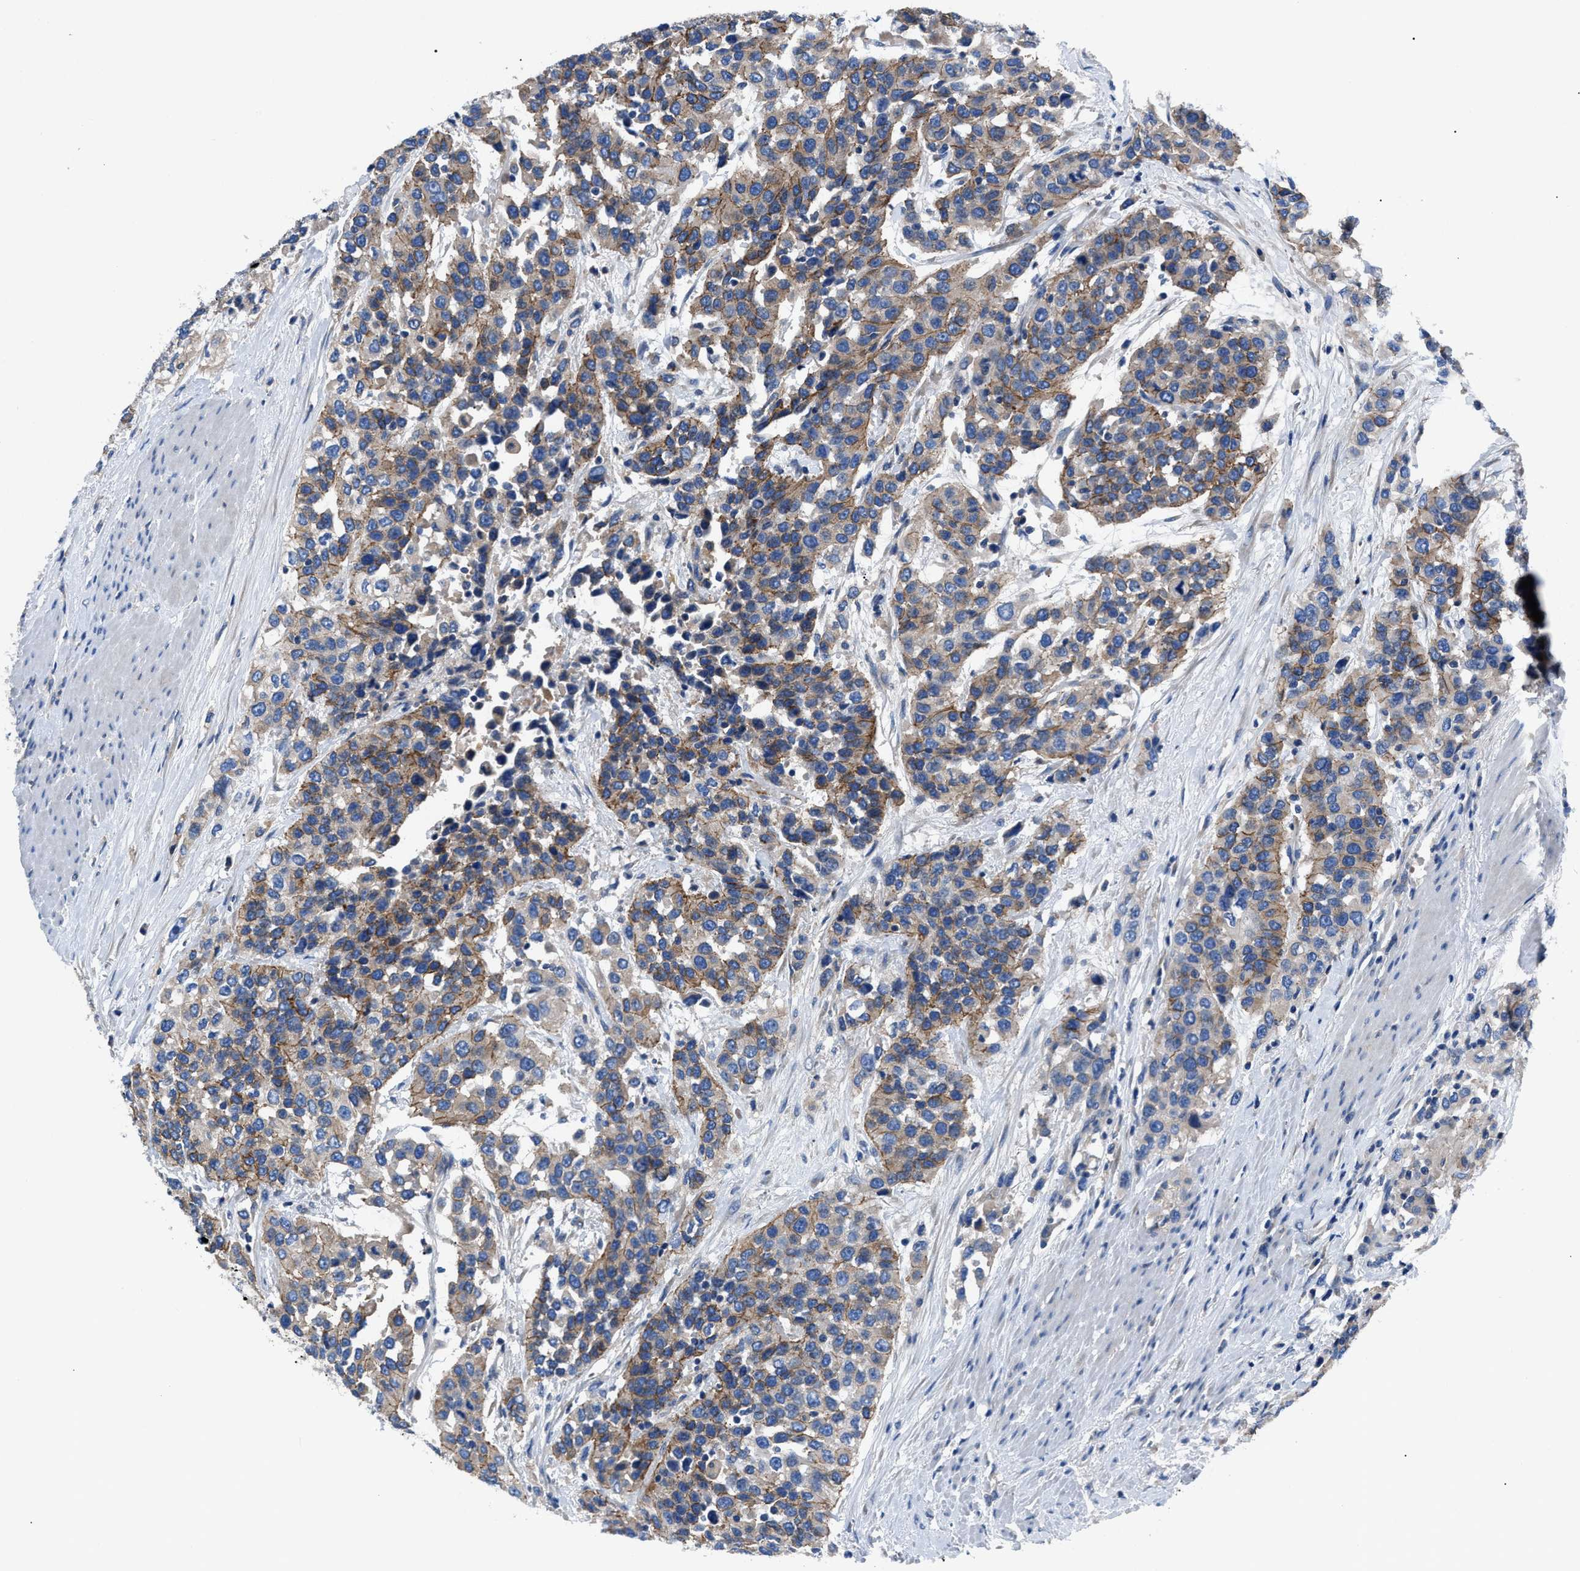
{"staining": {"intensity": "moderate", "quantity": ">75%", "location": "cytoplasmic/membranous"}, "tissue": "urothelial cancer", "cell_type": "Tumor cells", "image_type": "cancer", "snomed": [{"axis": "morphology", "description": "Urothelial carcinoma, High grade"}, {"axis": "topography", "description": "Urinary bladder"}], "caption": "There is medium levels of moderate cytoplasmic/membranous positivity in tumor cells of high-grade urothelial carcinoma, as demonstrated by immunohistochemical staining (brown color).", "gene": "ZDHHC24", "patient": {"sex": "female", "age": 80}}